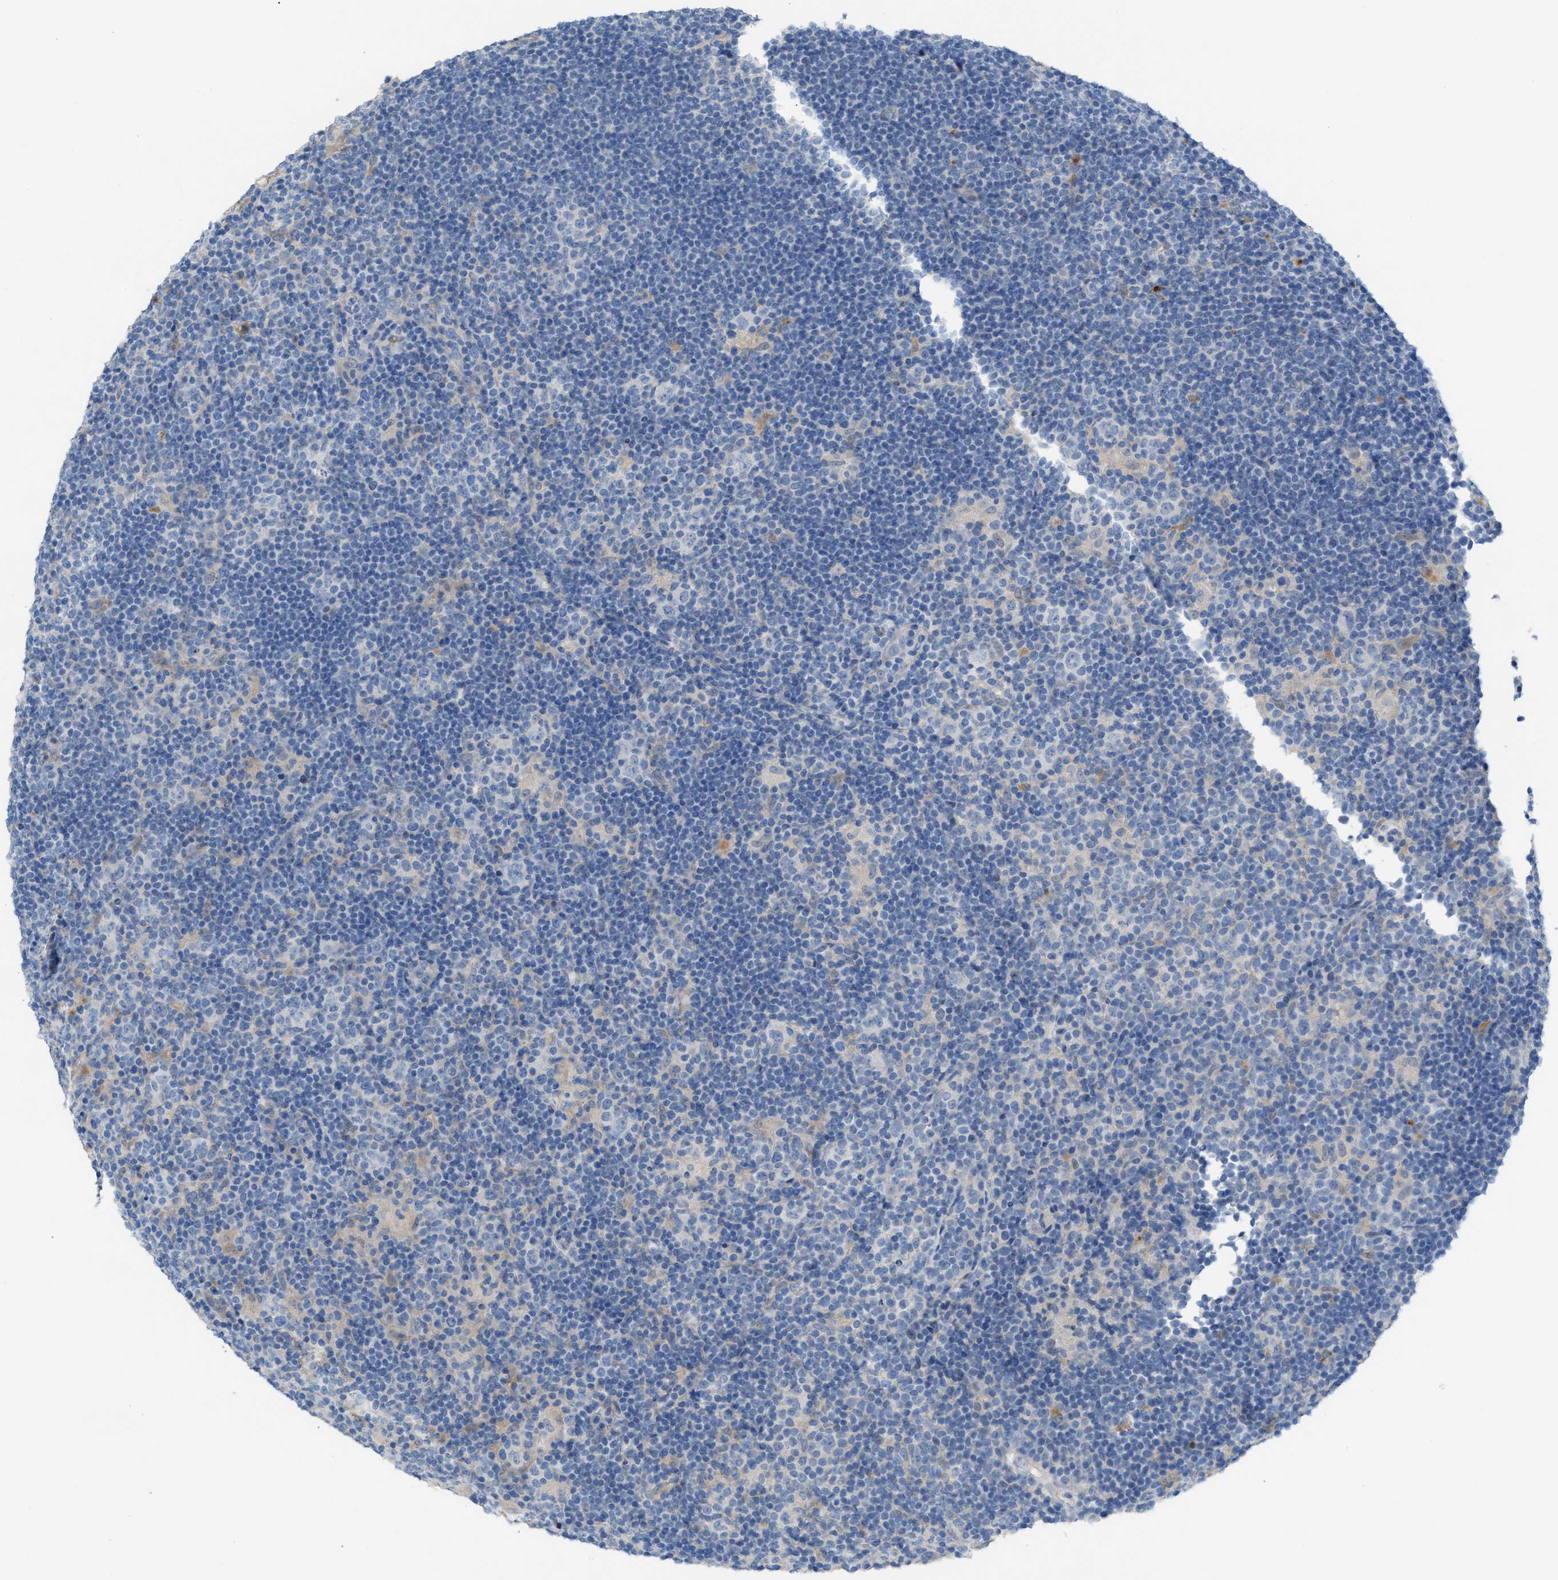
{"staining": {"intensity": "negative", "quantity": "none", "location": "none"}, "tissue": "lymphoma", "cell_type": "Tumor cells", "image_type": "cancer", "snomed": [{"axis": "morphology", "description": "Hodgkin's disease, NOS"}, {"axis": "topography", "description": "Lymph node"}], "caption": "Immunohistochemistry image of neoplastic tissue: human lymphoma stained with DAB (3,3'-diaminobenzidine) exhibits no significant protein expression in tumor cells. Brightfield microscopy of immunohistochemistry (IHC) stained with DAB (3,3'-diaminobenzidine) (brown) and hematoxylin (blue), captured at high magnification.", "gene": "ASPA", "patient": {"sex": "female", "age": 57}}